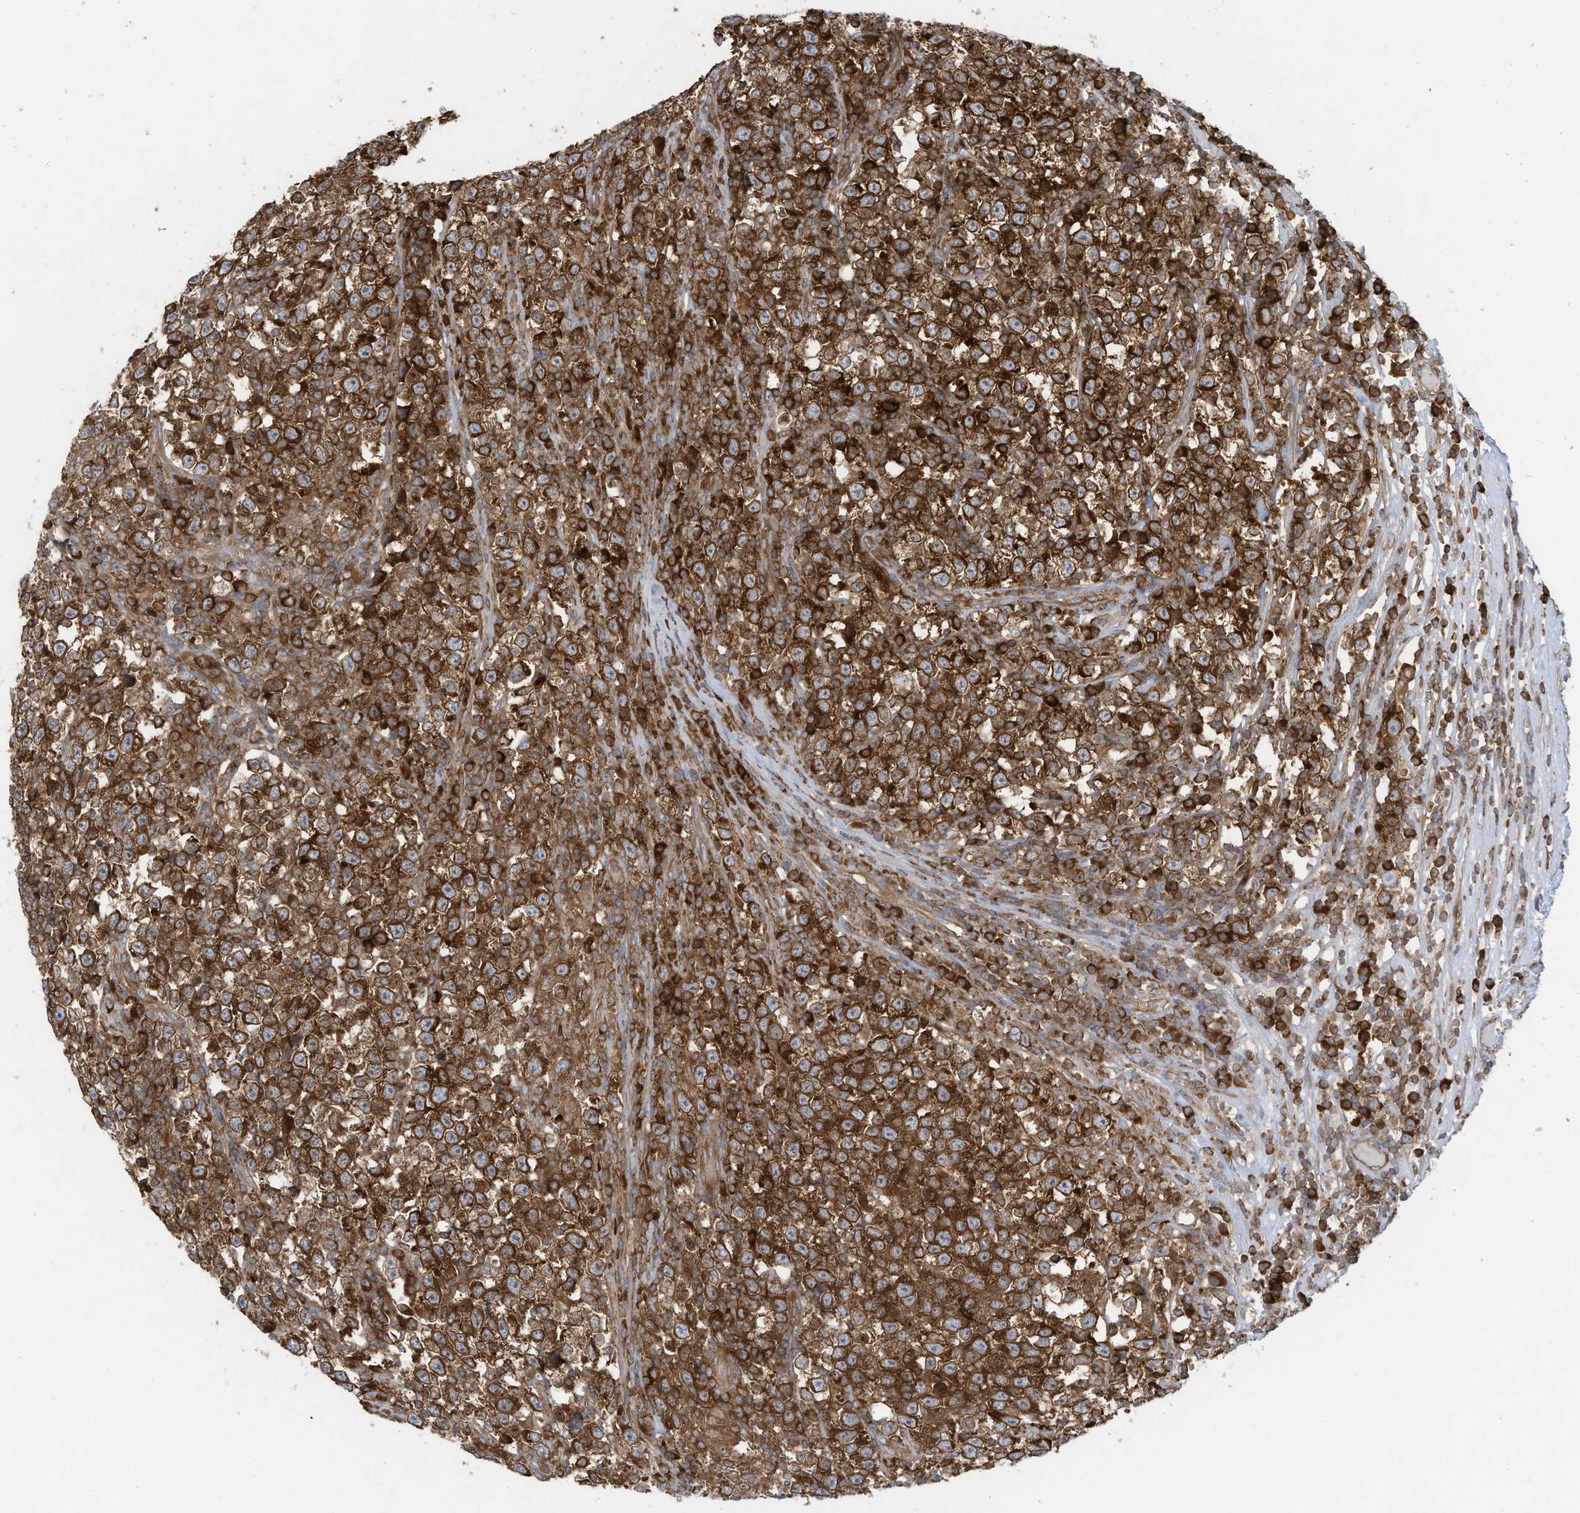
{"staining": {"intensity": "strong", "quantity": "25%-75%", "location": "cytoplasmic/membranous,nuclear"}, "tissue": "testis cancer", "cell_type": "Tumor cells", "image_type": "cancer", "snomed": [{"axis": "morphology", "description": "Normal tissue, NOS"}, {"axis": "morphology", "description": "Seminoma, NOS"}, {"axis": "topography", "description": "Testis"}], "caption": "High-power microscopy captured an IHC histopathology image of seminoma (testis), revealing strong cytoplasmic/membranous and nuclear staining in approximately 25%-75% of tumor cells.", "gene": "OLA1", "patient": {"sex": "male", "age": 43}}